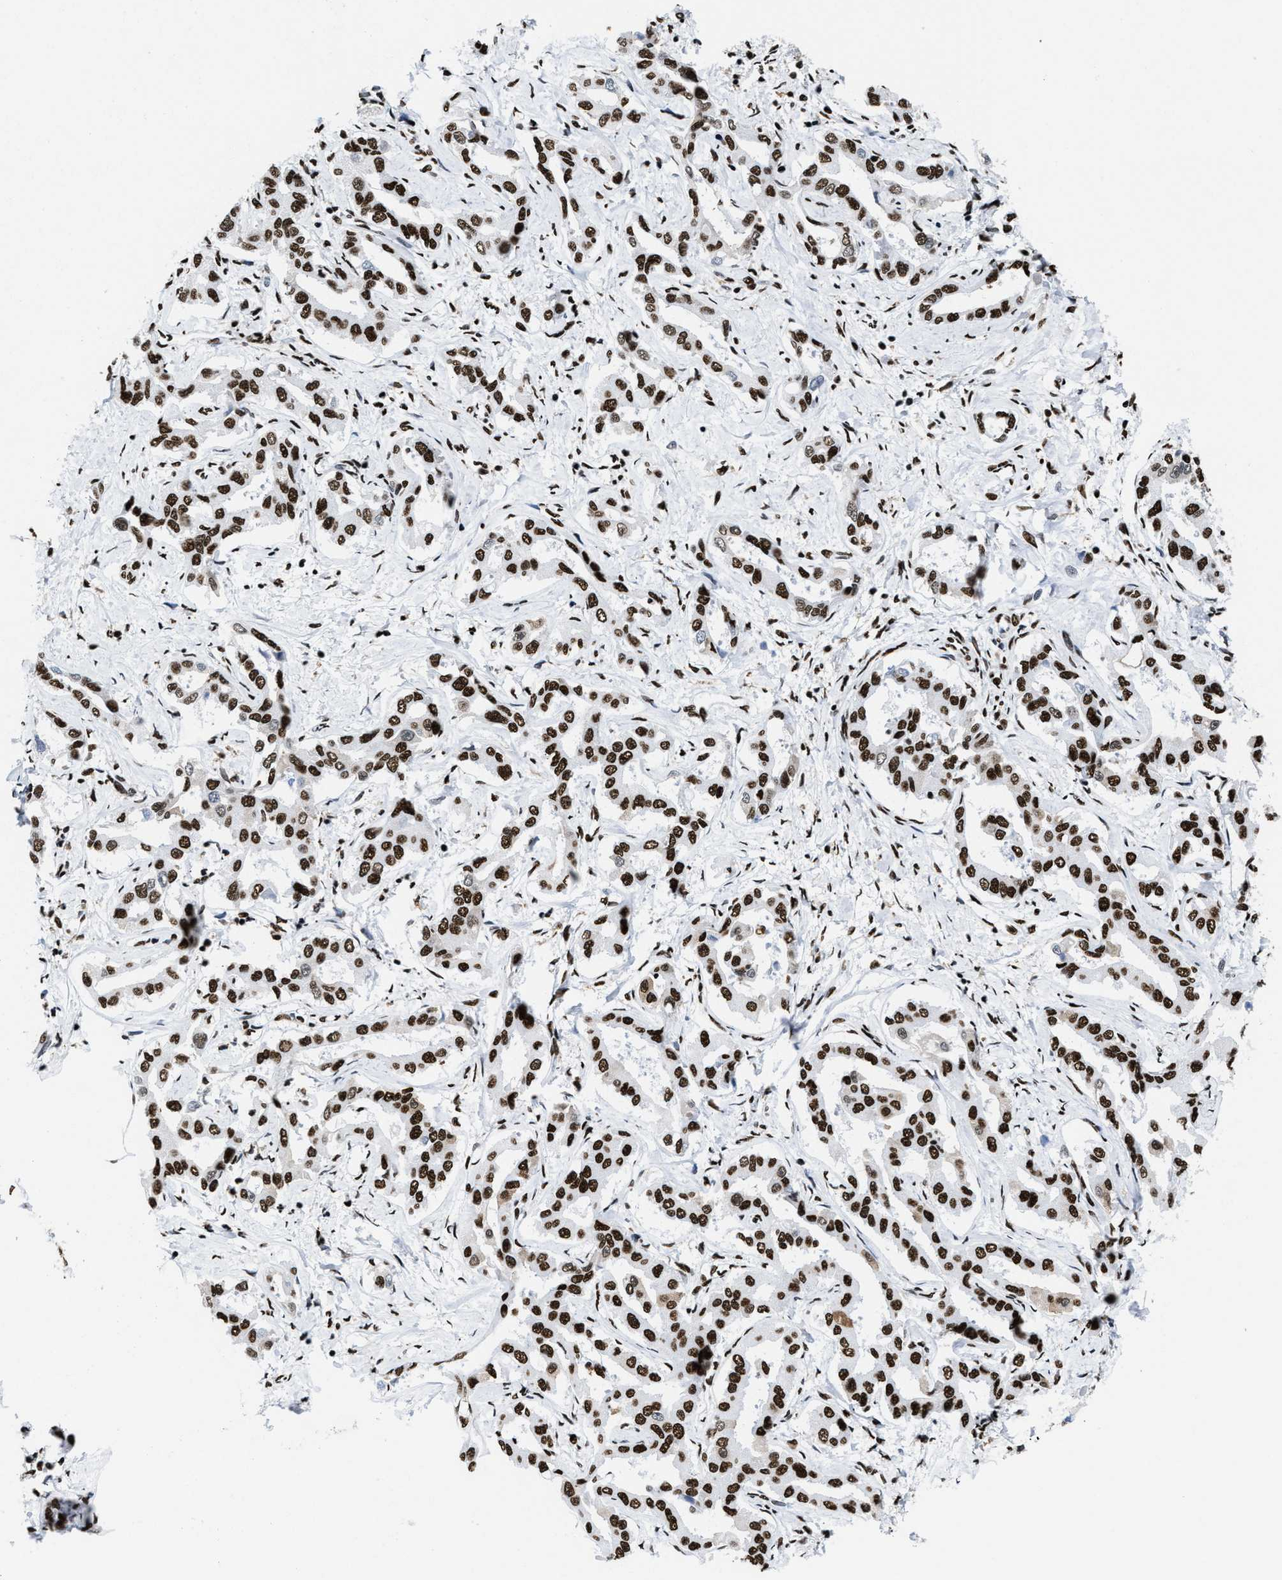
{"staining": {"intensity": "strong", "quantity": ">75%", "location": "nuclear"}, "tissue": "liver cancer", "cell_type": "Tumor cells", "image_type": "cancer", "snomed": [{"axis": "morphology", "description": "Cholangiocarcinoma"}, {"axis": "topography", "description": "Liver"}], "caption": "This photomicrograph exhibits liver cholangiocarcinoma stained with immunohistochemistry to label a protein in brown. The nuclear of tumor cells show strong positivity for the protein. Nuclei are counter-stained blue.", "gene": "SMARCC2", "patient": {"sex": "male", "age": 59}}